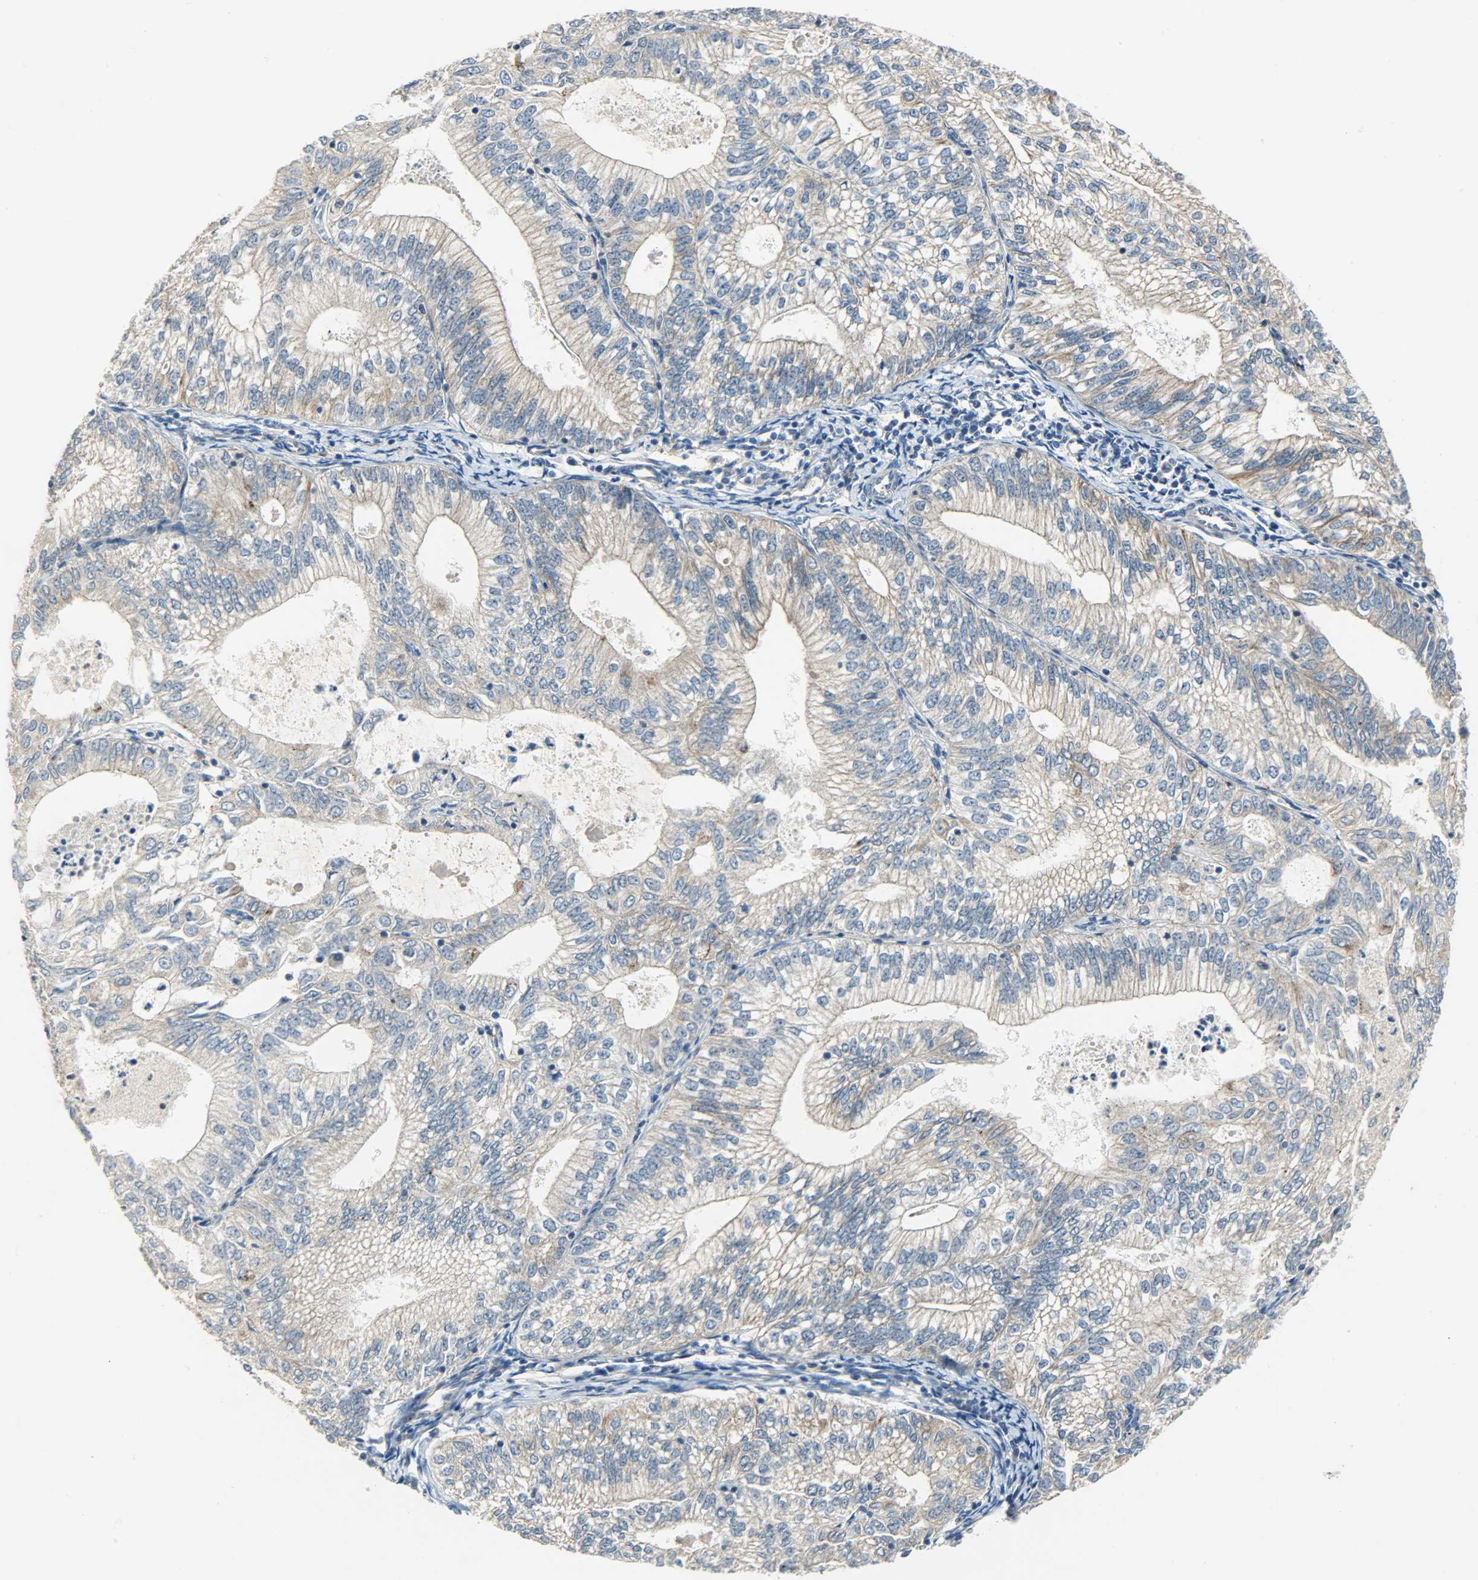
{"staining": {"intensity": "weak", "quantity": ">75%", "location": "cytoplasmic/membranous"}, "tissue": "endometrial cancer", "cell_type": "Tumor cells", "image_type": "cancer", "snomed": [{"axis": "morphology", "description": "Adenocarcinoma, NOS"}, {"axis": "topography", "description": "Endometrium"}], "caption": "Weak cytoplasmic/membranous staining for a protein is present in about >75% of tumor cells of endometrial cancer (adenocarcinoma) using IHC.", "gene": "KIAA1217", "patient": {"sex": "female", "age": 69}}